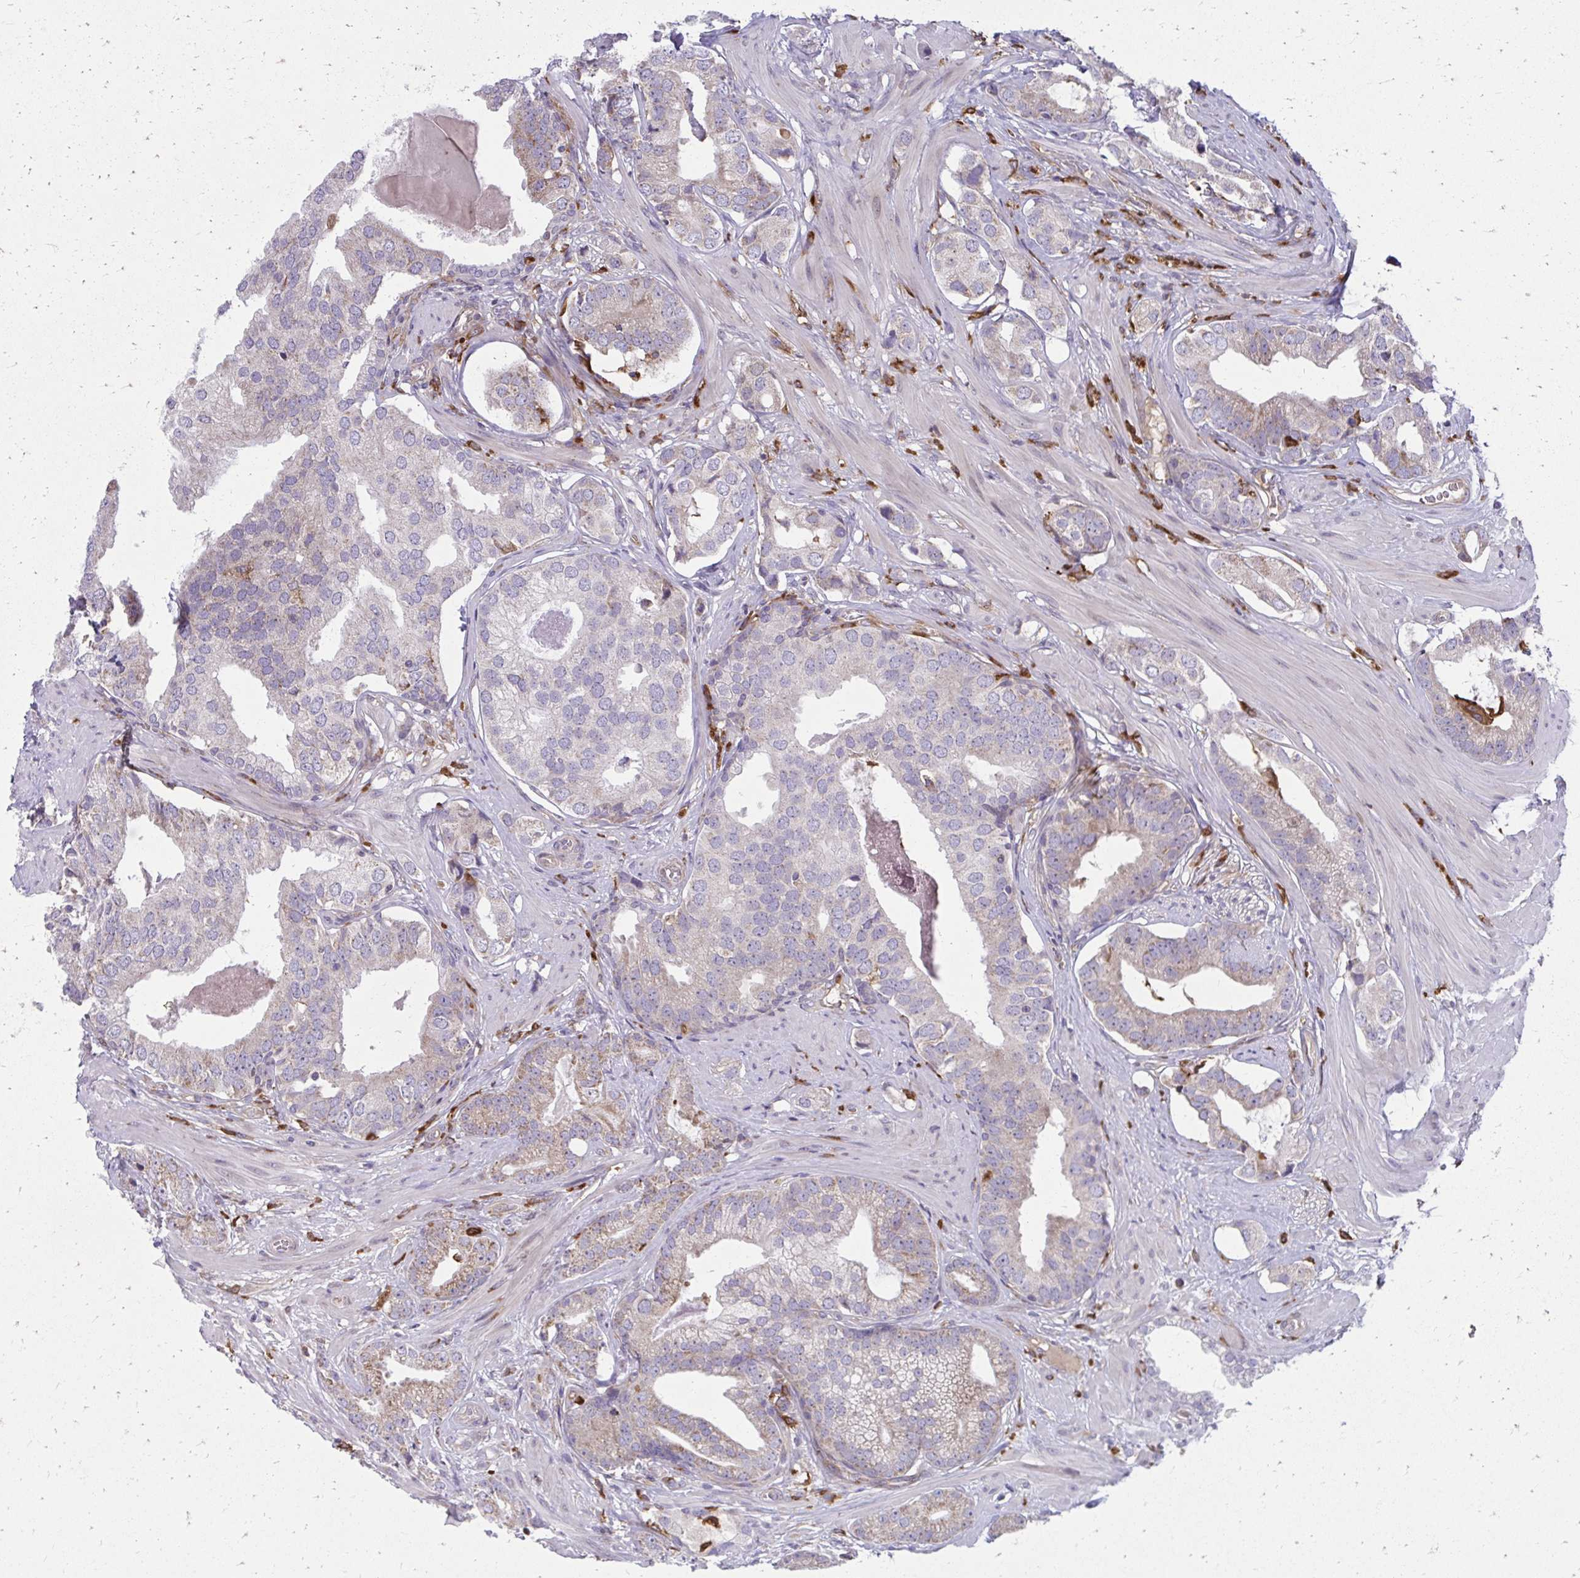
{"staining": {"intensity": "weak", "quantity": "<25%", "location": "cytoplasmic/membranous"}, "tissue": "prostate cancer", "cell_type": "Tumor cells", "image_type": "cancer", "snomed": [{"axis": "morphology", "description": "Adenocarcinoma, Low grade"}, {"axis": "topography", "description": "Prostate"}], "caption": "Image shows no protein staining in tumor cells of prostate low-grade adenocarcinoma tissue.", "gene": "ASAP1", "patient": {"sex": "male", "age": 61}}